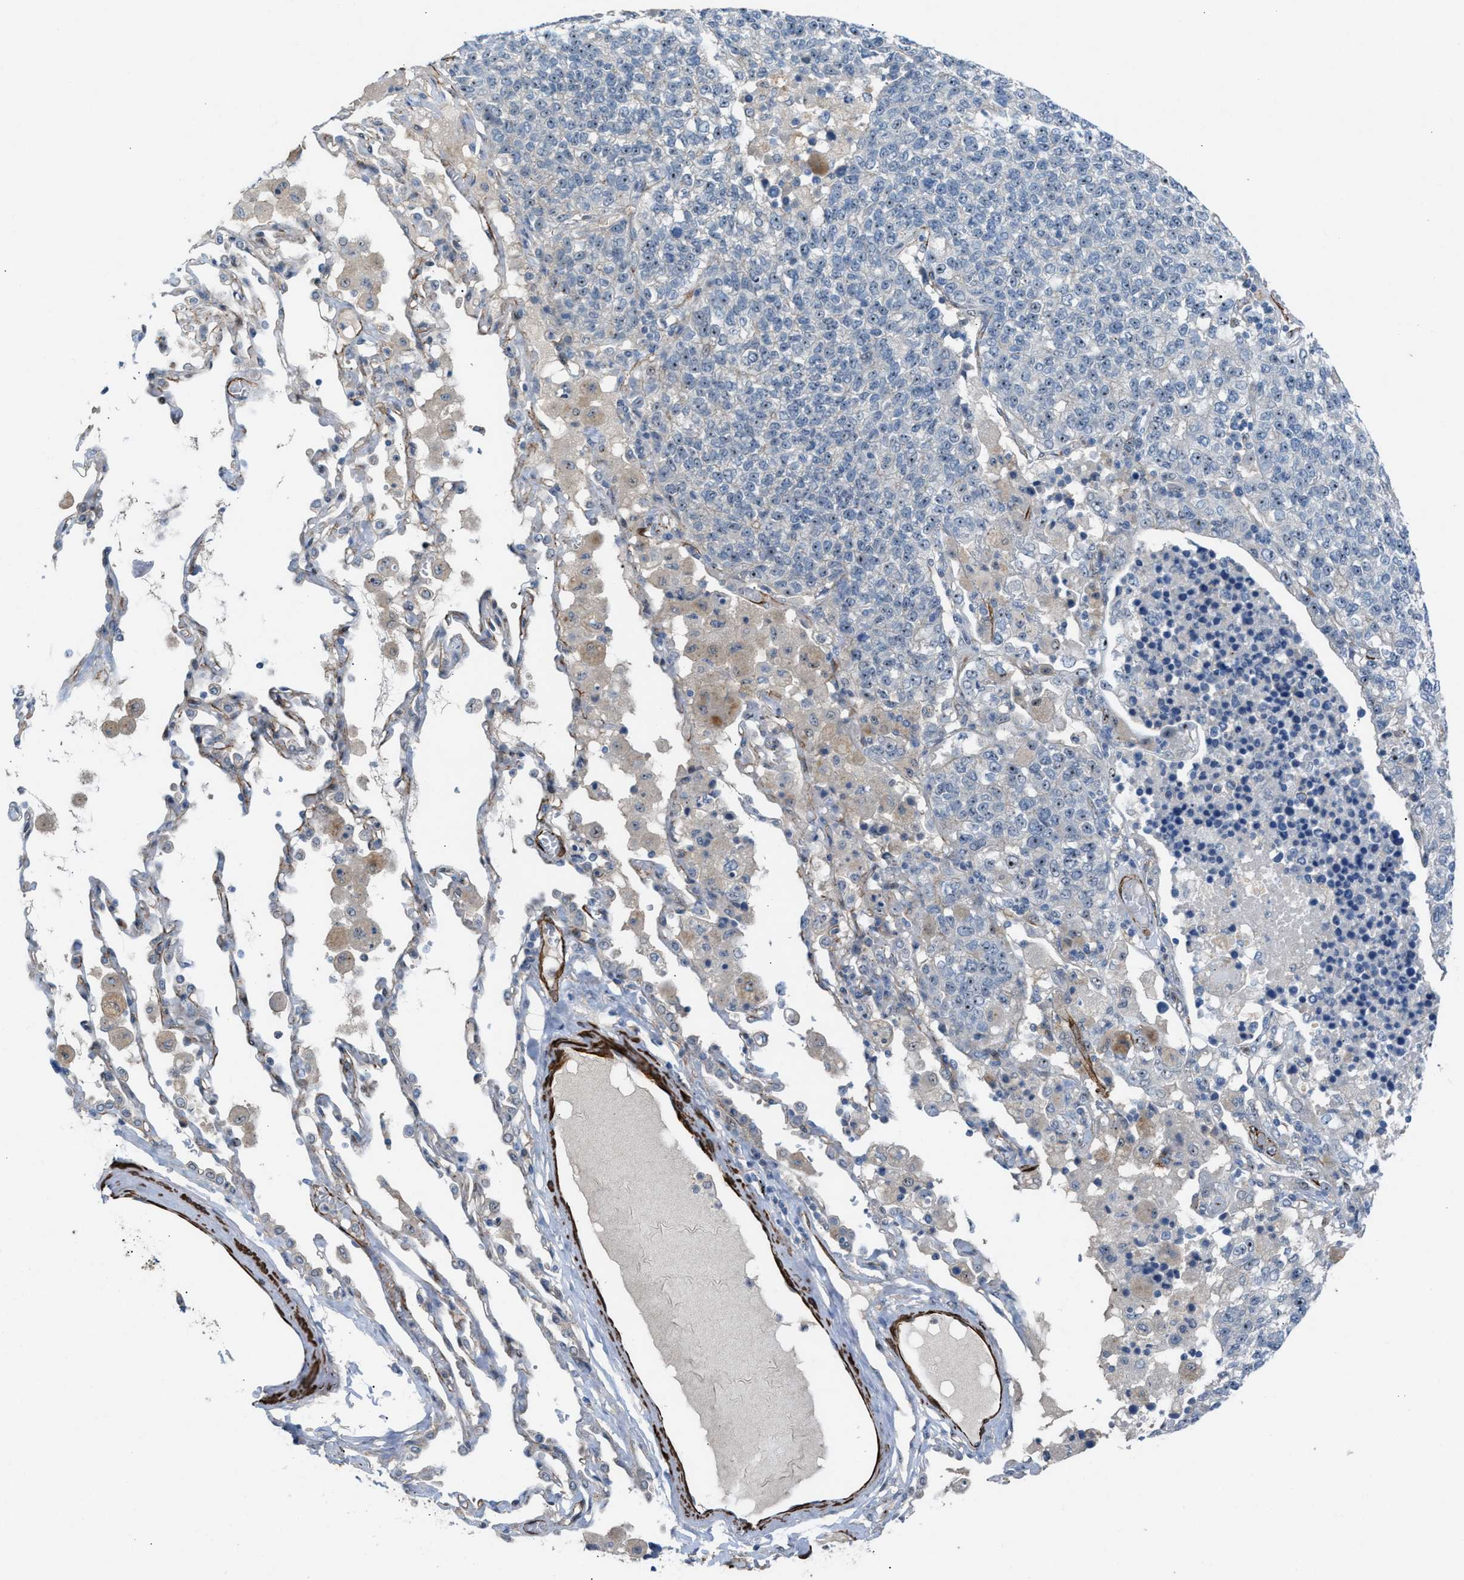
{"staining": {"intensity": "moderate", "quantity": "<25%", "location": "nuclear"}, "tissue": "lung cancer", "cell_type": "Tumor cells", "image_type": "cancer", "snomed": [{"axis": "morphology", "description": "Adenocarcinoma, NOS"}, {"axis": "topography", "description": "Lung"}], "caption": "This is a histology image of IHC staining of adenocarcinoma (lung), which shows moderate staining in the nuclear of tumor cells.", "gene": "NQO2", "patient": {"sex": "male", "age": 49}}